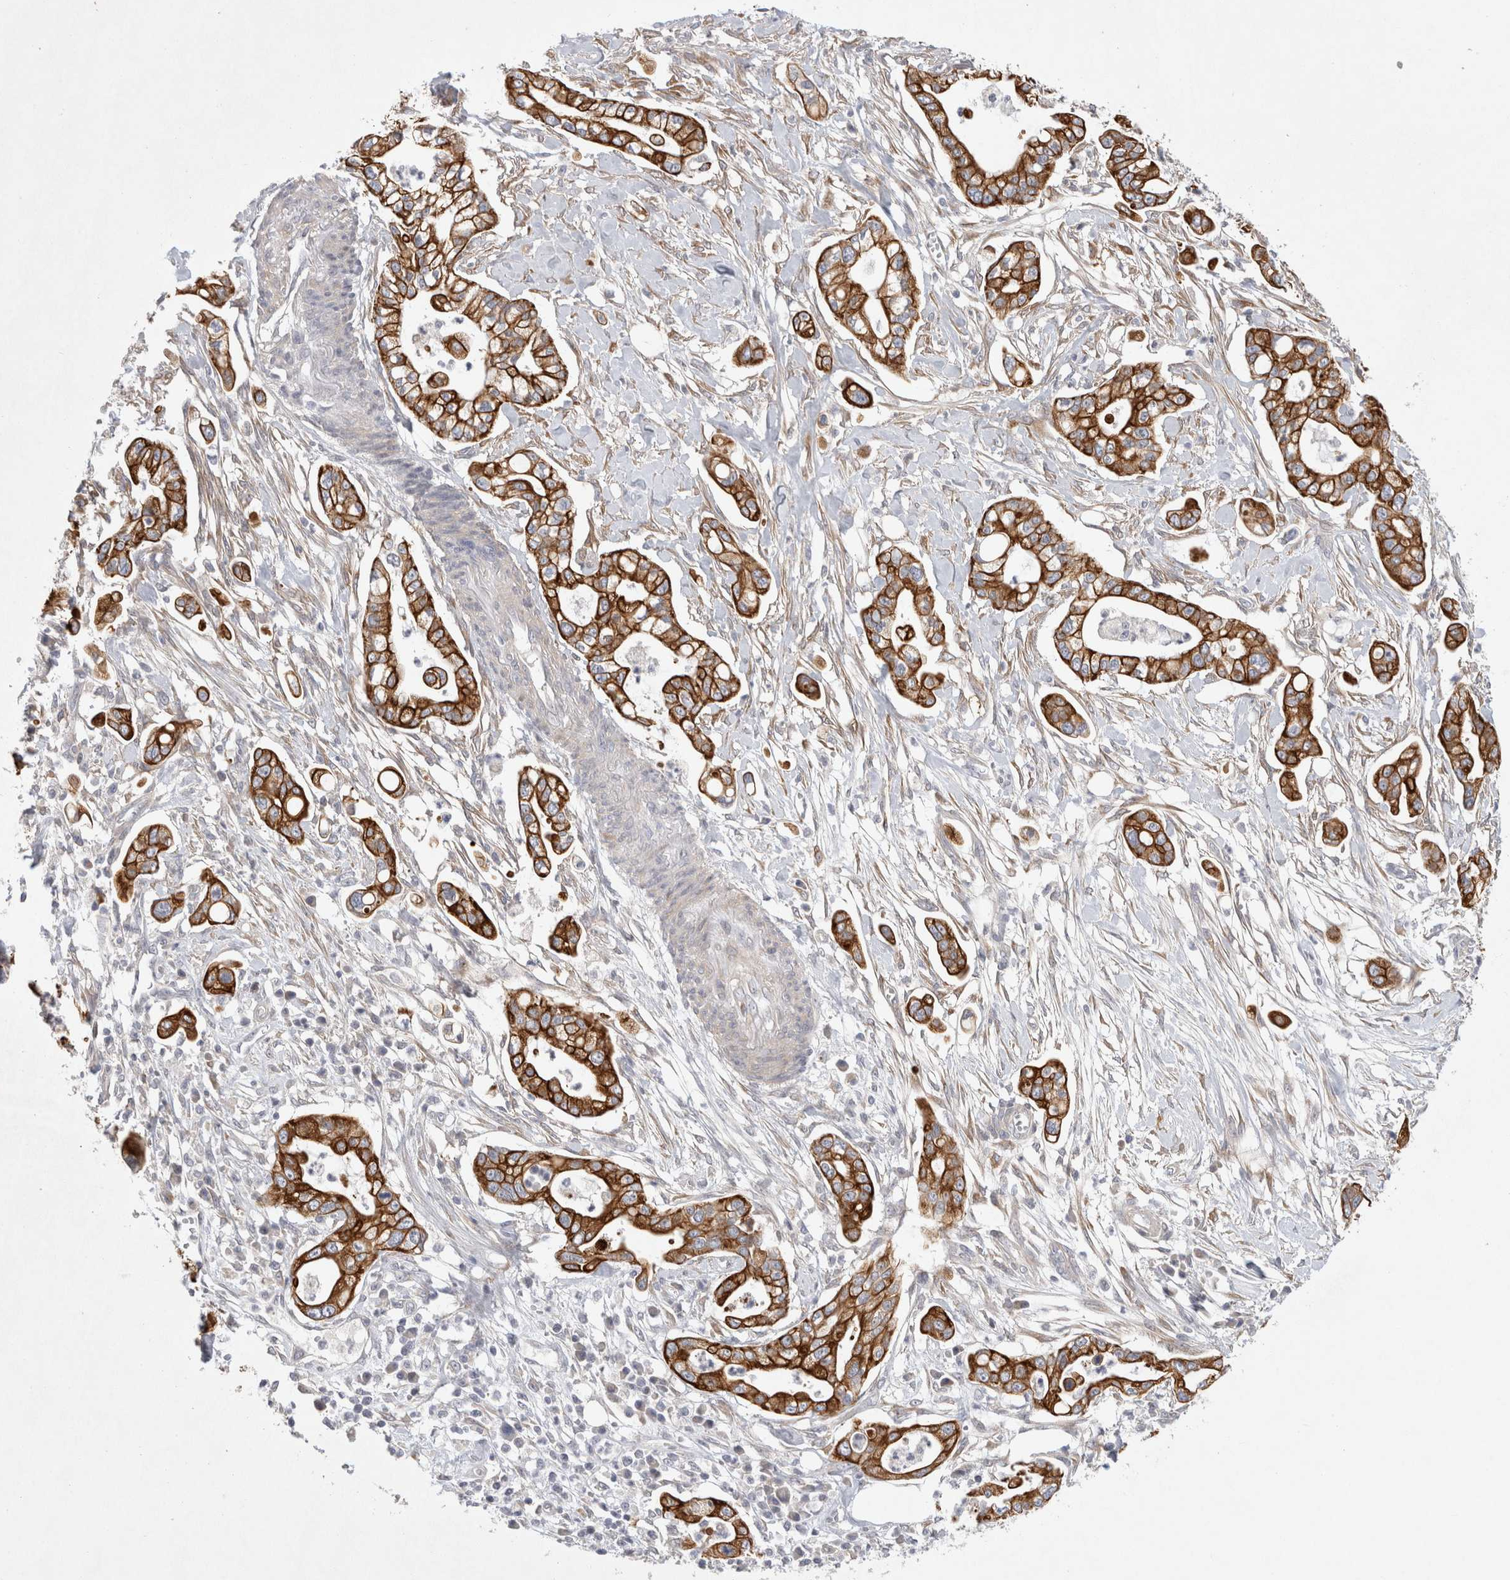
{"staining": {"intensity": "strong", "quantity": ">75%", "location": "cytoplasmic/membranous"}, "tissue": "pancreatic cancer", "cell_type": "Tumor cells", "image_type": "cancer", "snomed": [{"axis": "morphology", "description": "Adenocarcinoma, NOS"}, {"axis": "topography", "description": "Pancreas"}], "caption": "Protein staining displays strong cytoplasmic/membranous staining in approximately >75% of tumor cells in pancreatic cancer. (Brightfield microscopy of DAB IHC at high magnification).", "gene": "BZW2", "patient": {"sex": "male", "age": 68}}